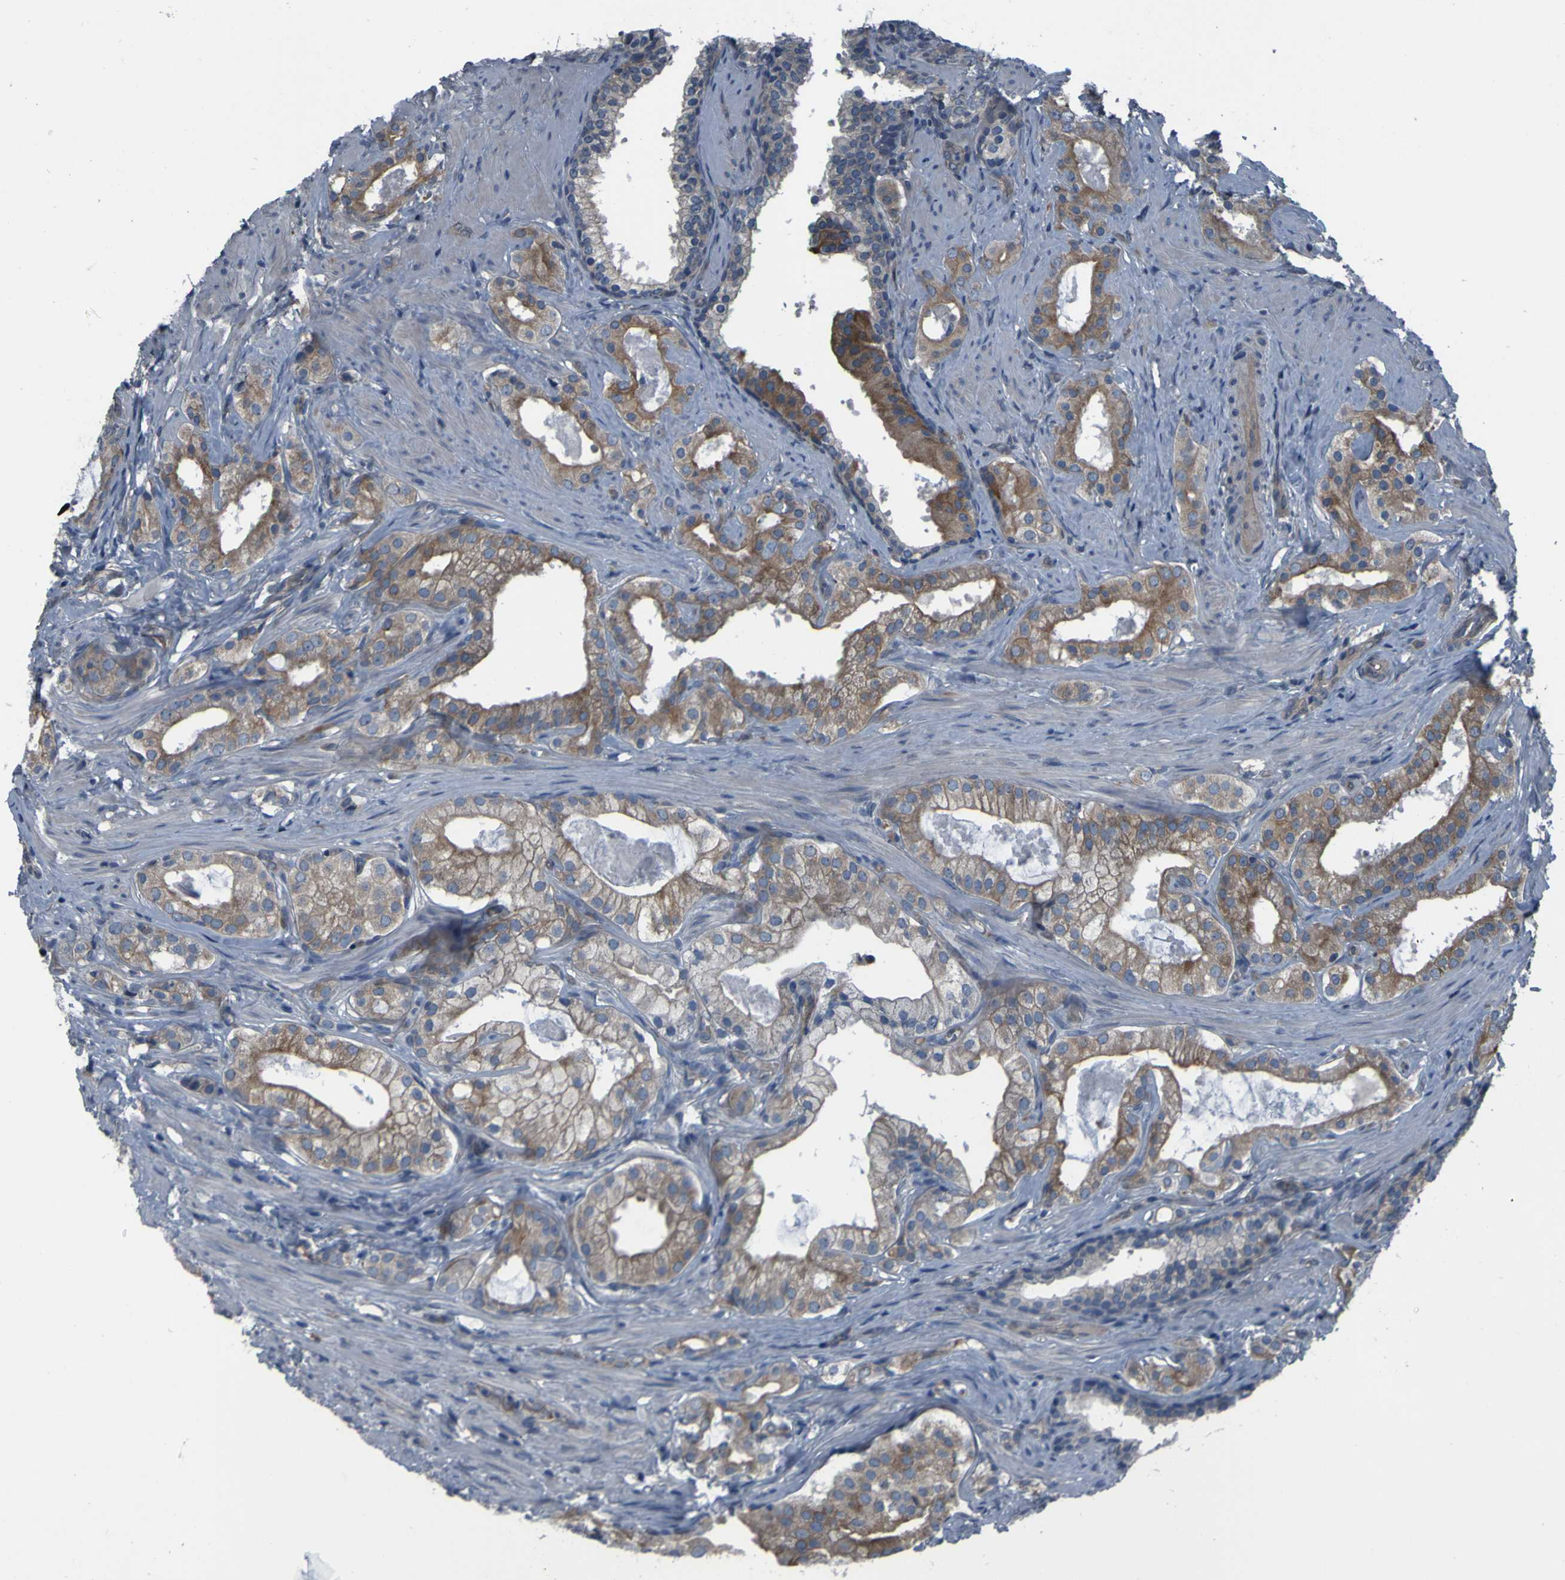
{"staining": {"intensity": "moderate", "quantity": ">75%", "location": "cytoplasmic/membranous"}, "tissue": "prostate cancer", "cell_type": "Tumor cells", "image_type": "cancer", "snomed": [{"axis": "morphology", "description": "Adenocarcinoma, Low grade"}, {"axis": "topography", "description": "Prostate"}], "caption": "A micrograph of human prostate cancer stained for a protein reveals moderate cytoplasmic/membranous brown staining in tumor cells.", "gene": "GRAMD1A", "patient": {"sex": "male", "age": 59}}